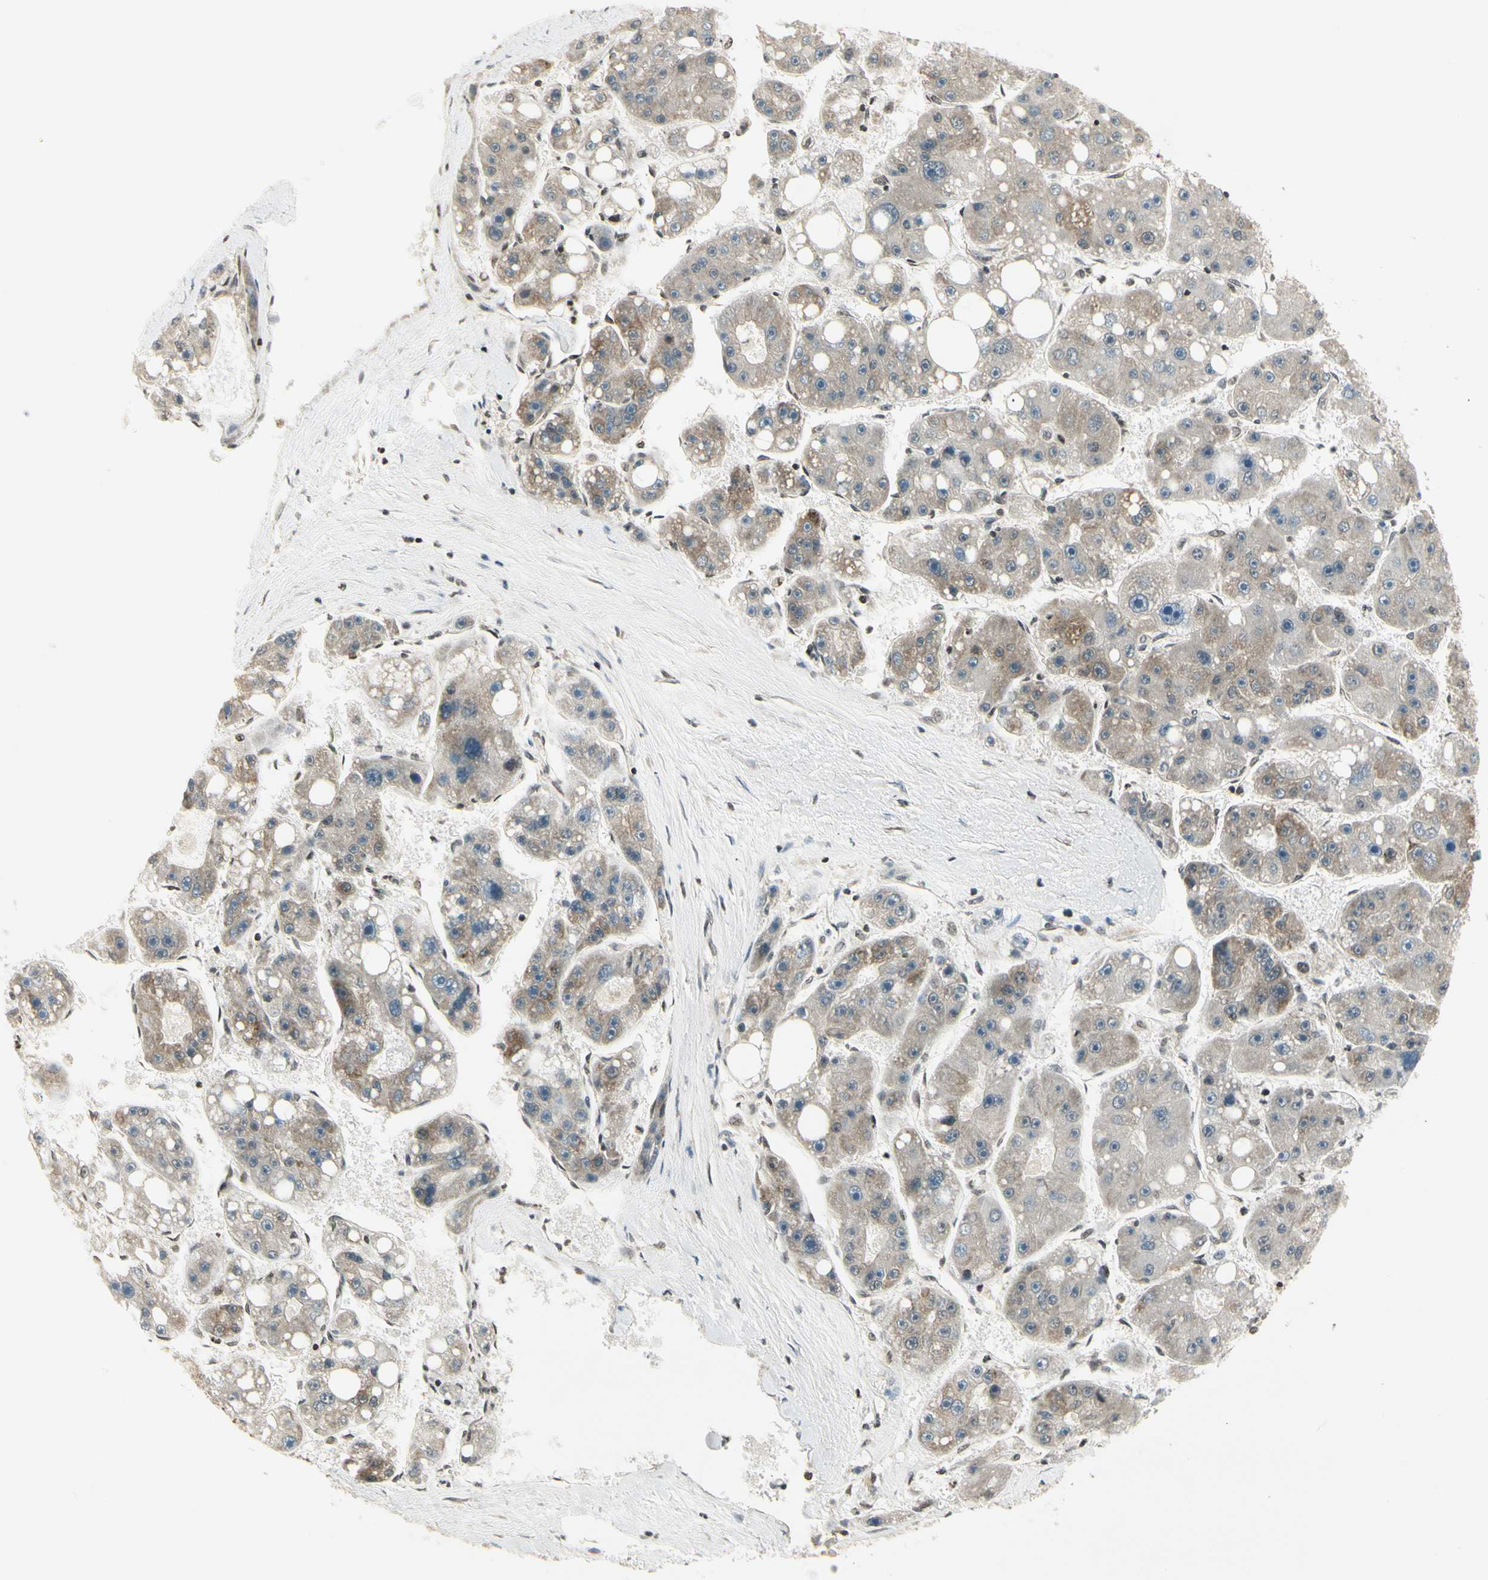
{"staining": {"intensity": "weak", "quantity": "25%-75%", "location": "cytoplasmic/membranous"}, "tissue": "liver cancer", "cell_type": "Tumor cells", "image_type": "cancer", "snomed": [{"axis": "morphology", "description": "Carcinoma, Hepatocellular, NOS"}, {"axis": "topography", "description": "Liver"}], "caption": "Brown immunohistochemical staining in human liver cancer displays weak cytoplasmic/membranous staining in approximately 25%-75% of tumor cells.", "gene": "SMN2", "patient": {"sex": "female", "age": 61}}